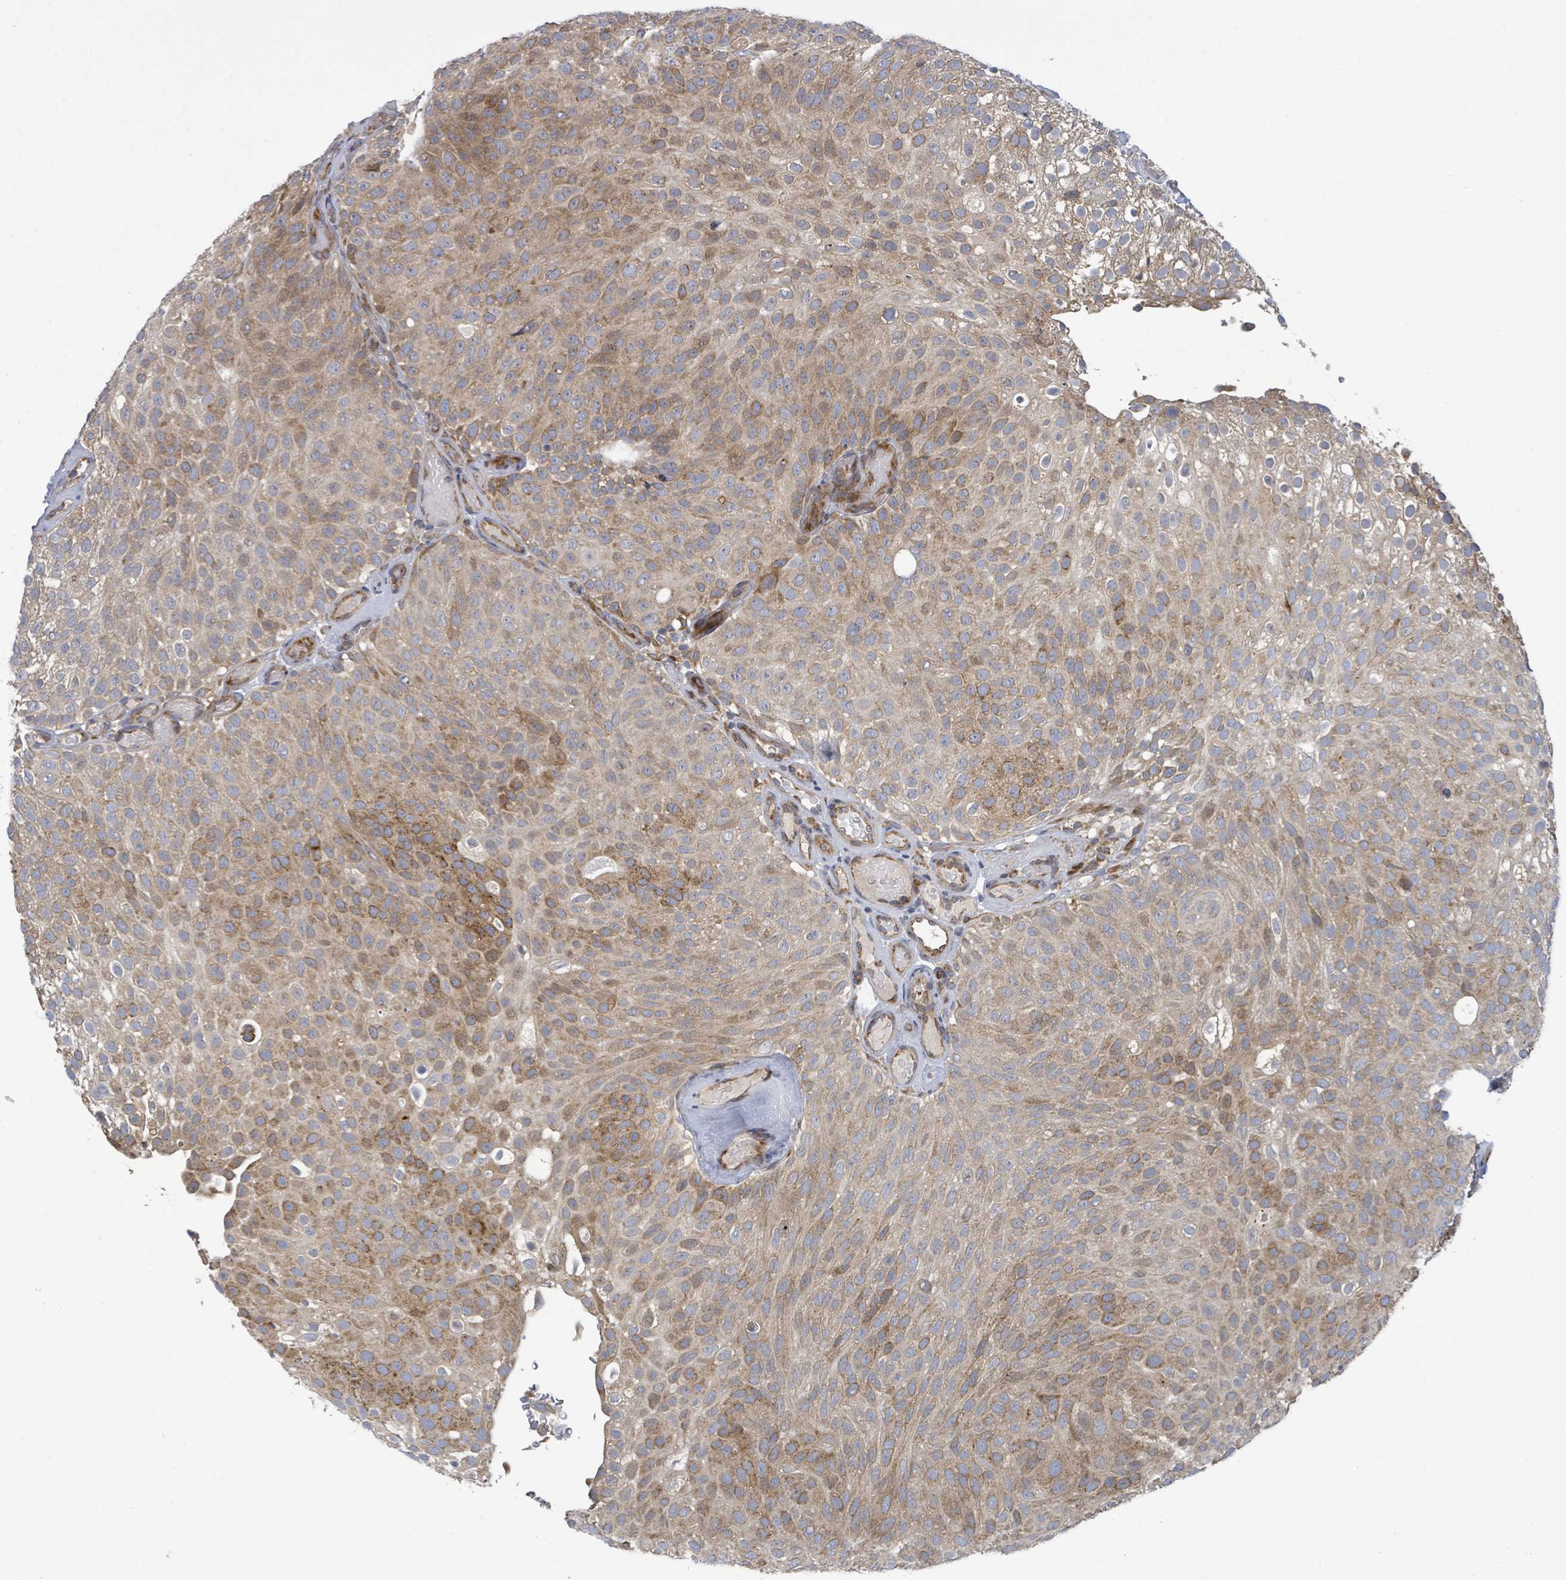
{"staining": {"intensity": "moderate", "quantity": ">75%", "location": "cytoplasmic/membranous"}, "tissue": "urothelial cancer", "cell_type": "Tumor cells", "image_type": "cancer", "snomed": [{"axis": "morphology", "description": "Urothelial carcinoma, Low grade"}, {"axis": "topography", "description": "Urinary bladder"}], "caption": "Immunohistochemistry (IHC) (DAB (3,3'-diaminobenzidine)) staining of urothelial cancer demonstrates moderate cytoplasmic/membranous protein positivity in about >75% of tumor cells.", "gene": "NOMO1", "patient": {"sex": "male", "age": 78}}